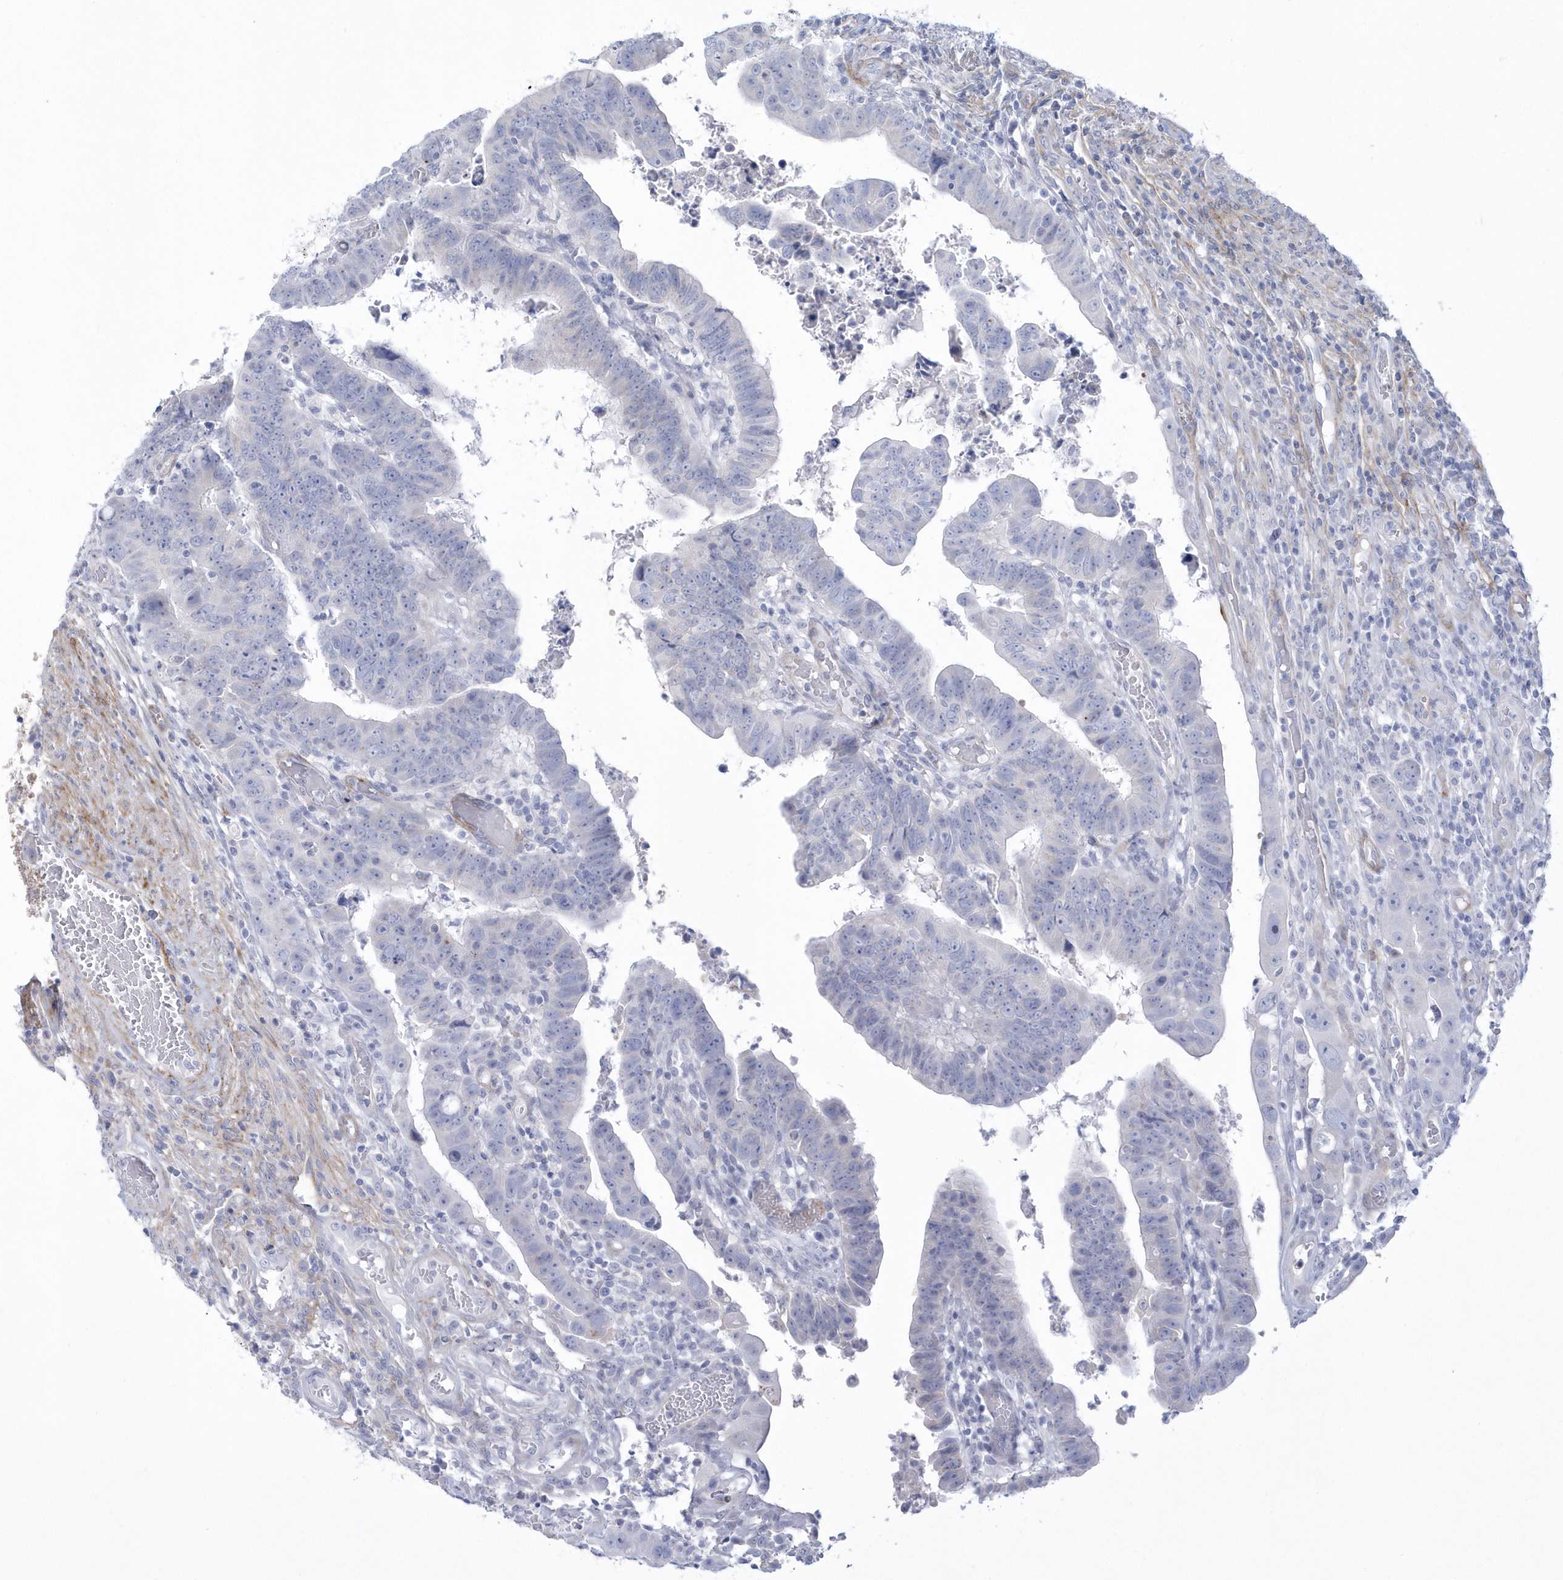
{"staining": {"intensity": "negative", "quantity": "none", "location": "none"}, "tissue": "colorectal cancer", "cell_type": "Tumor cells", "image_type": "cancer", "snomed": [{"axis": "morphology", "description": "Normal tissue, NOS"}, {"axis": "morphology", "description": "Adenocarcinoma, NOS"}, {"axis": "topography", "description": "Rectum"}], "caption": "Immunohistochemistry (IHC) image of neoplastic tissue: colorectal adenocarcinoma stained with DAB (3,3'-diaminobenzidine) exhibits no significant protein staining in tumor cells.", "gene": "WDR27", "patient": {"sex": "female", "age": 65}}